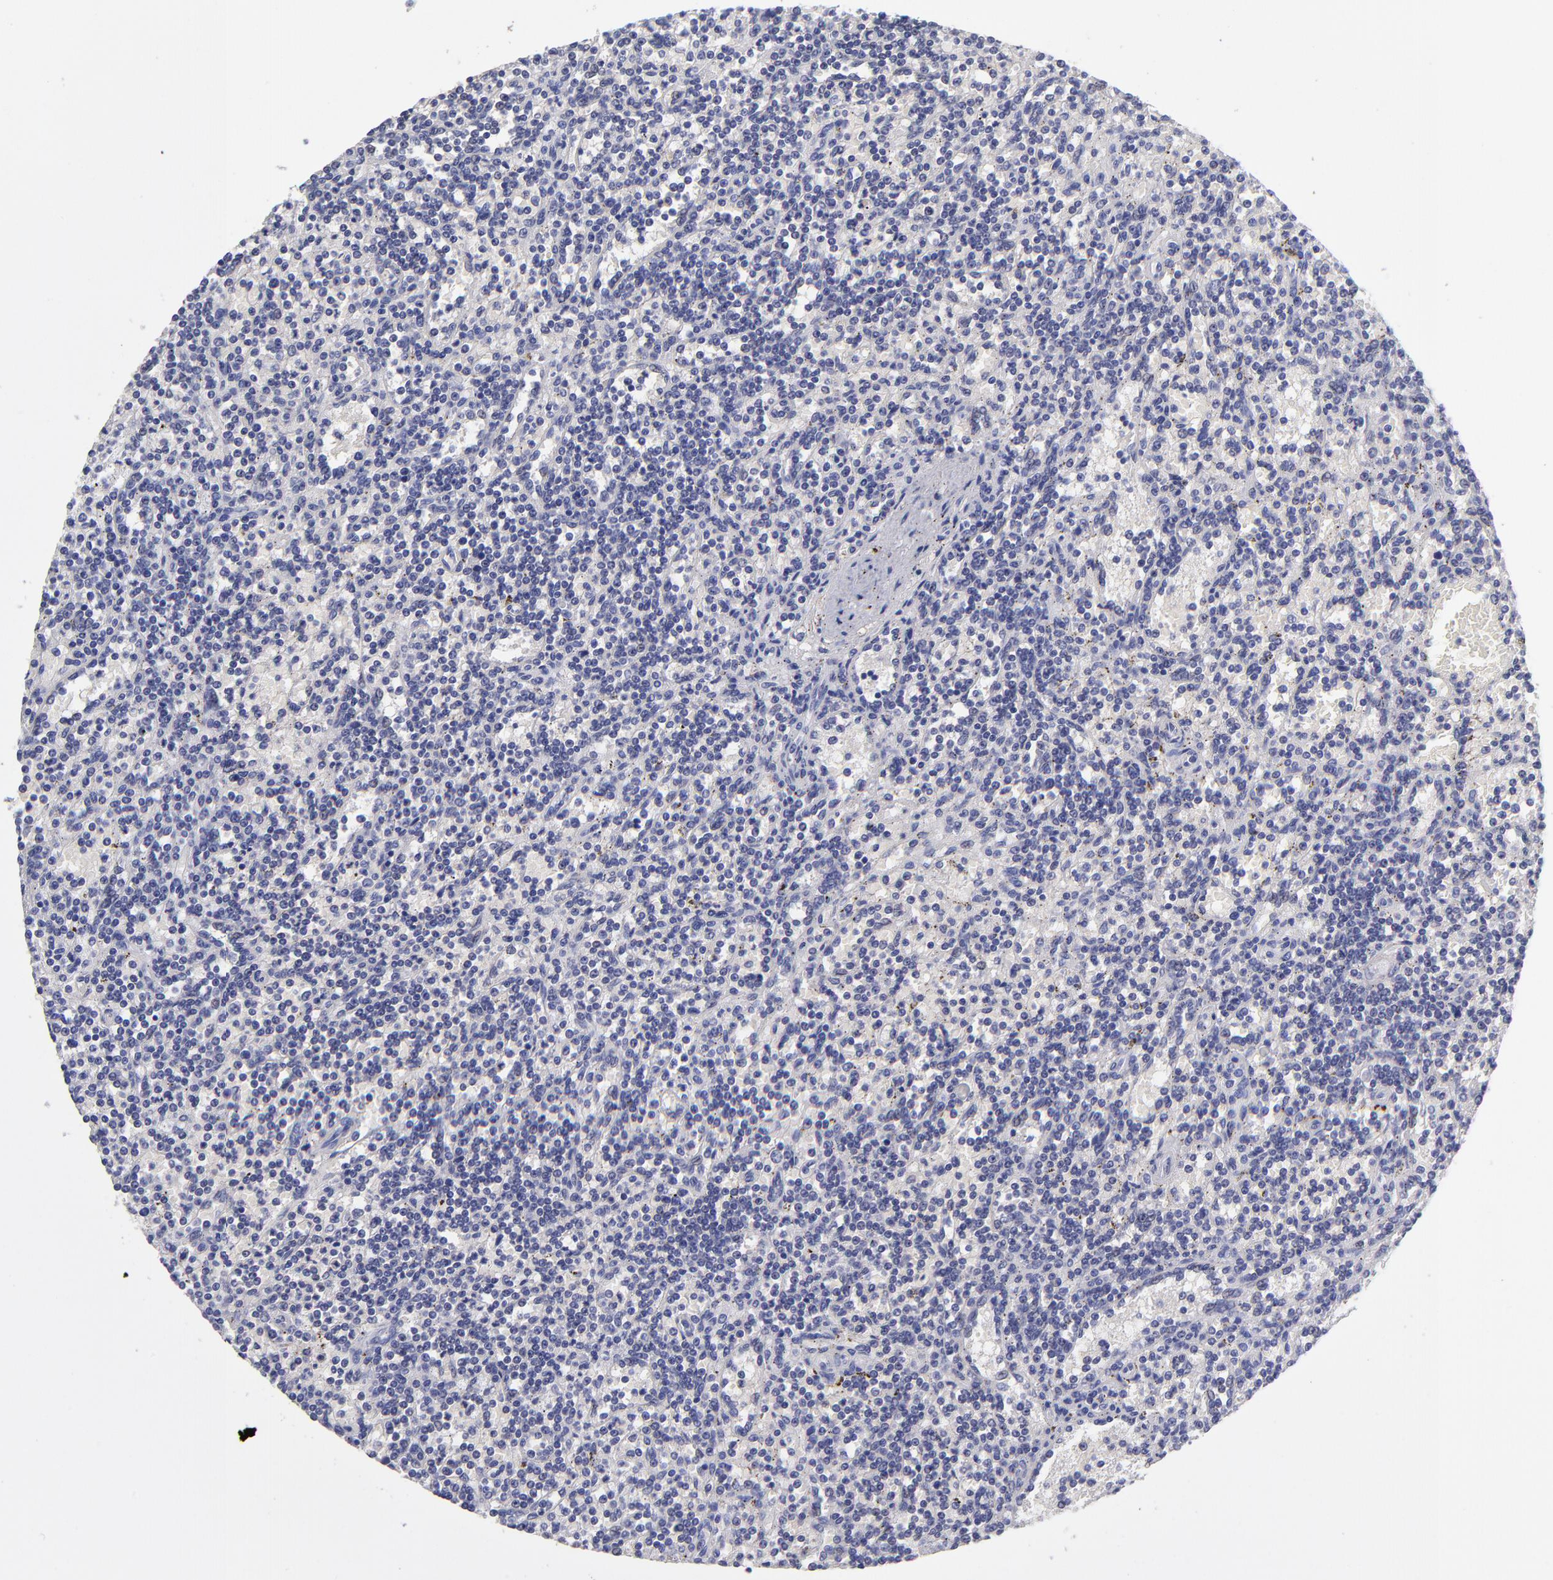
{"staining": {"intensity": "negative", "quantity": "none", "location": "none"}, "tissue": "lymphoma", "cell_type": "Tumor cells", "image_type": "cancer", "snomed": [{"axis": "morphology", "description": "Malignant lymphoma, non-Hodgkin's type, Low grade"}, {"axis": "topography", "description": "Spleen"}], "caption": "DAB (3,3'-diaminobenzidine) immunohistochemical staining of lymphoma displays no significant expression in tumor cells. (DAB (3,3'-diaminobenzidine) immunohistochemistry (IHC), high magnification).", "gene": "NSF", "patient": {"sex": "male", "age": 73}}